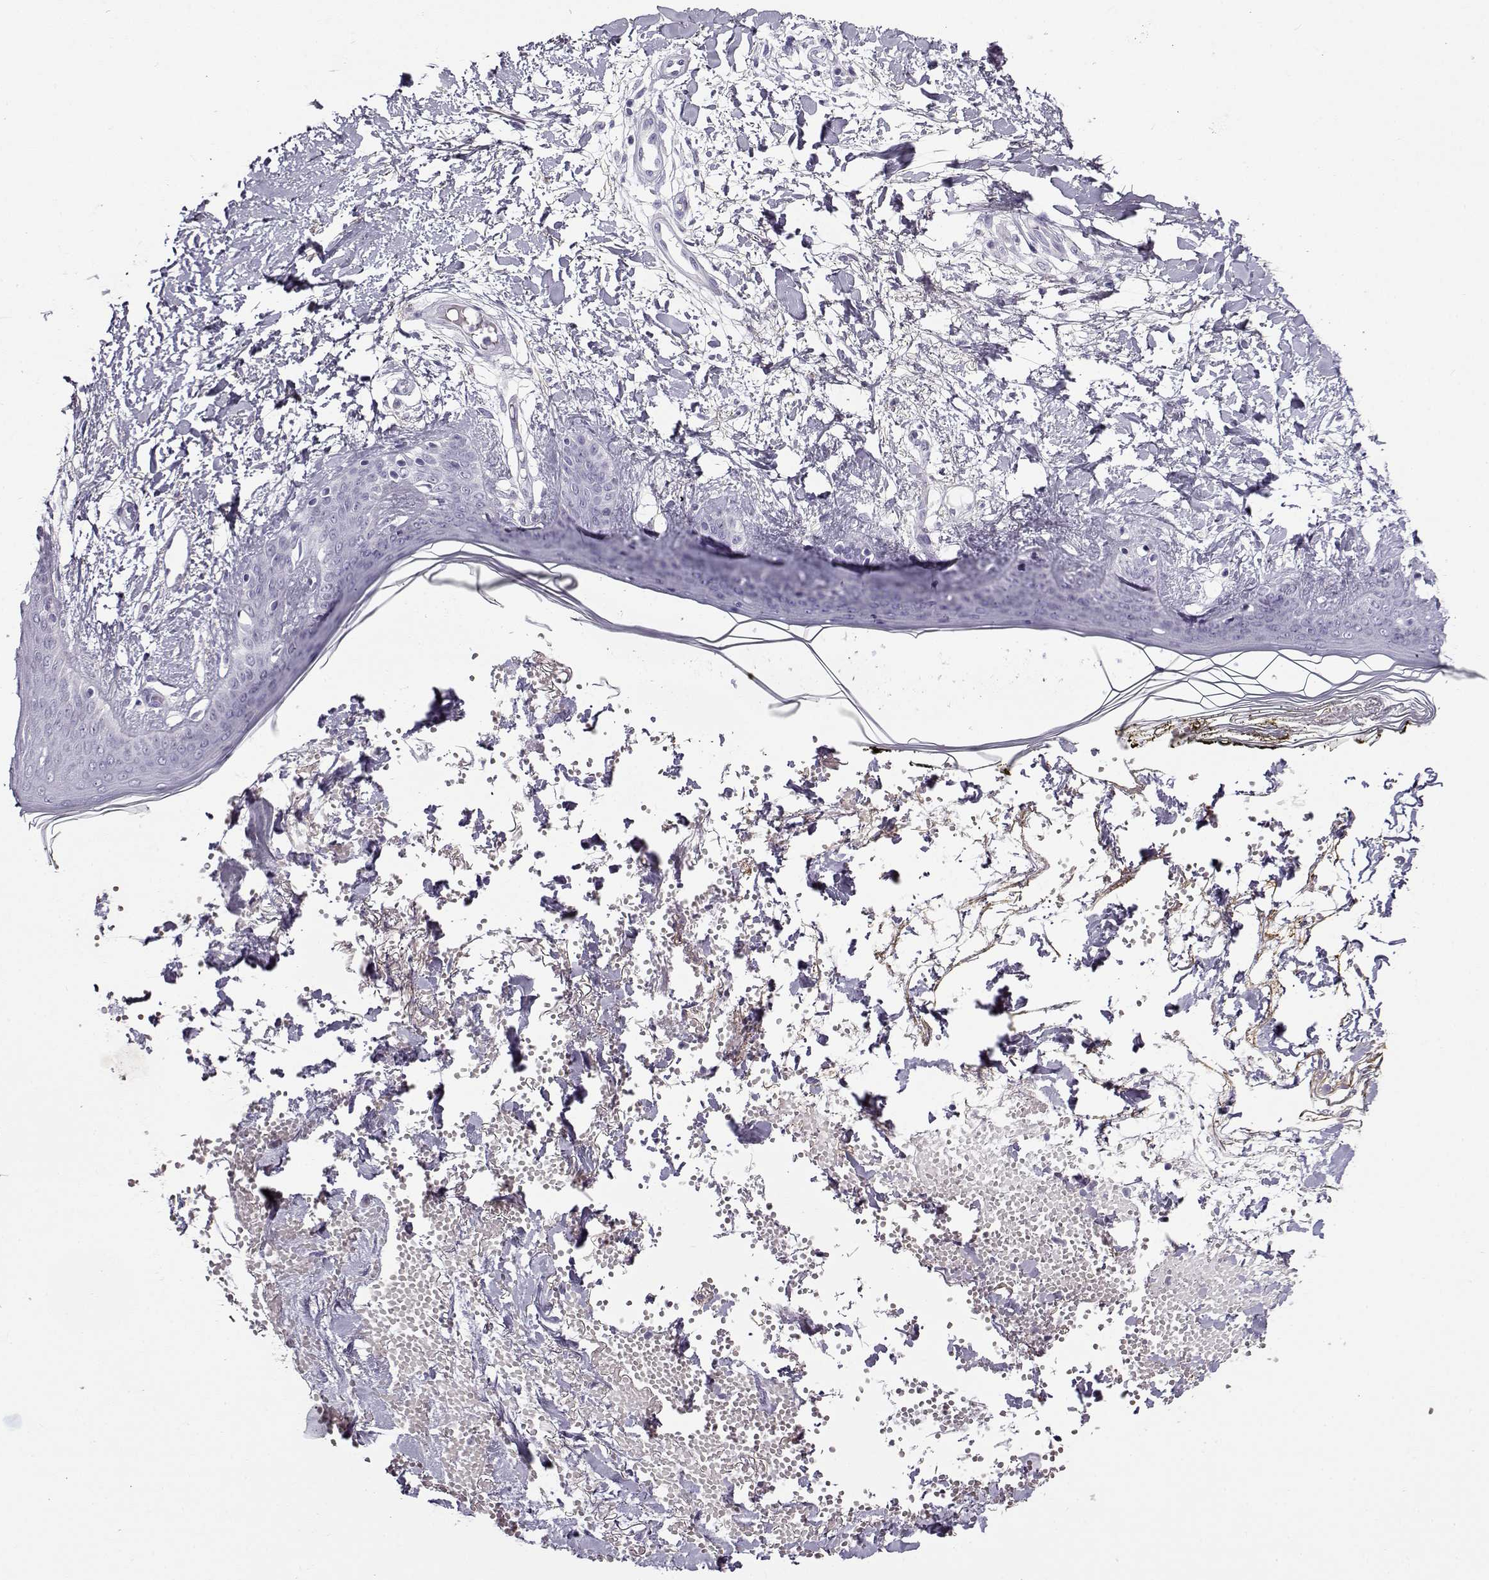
{"staining": {"intensity": "negative", "quantity": "none", "location": "none"}, "tissue": "skin", "cell_type": "Fibroblasts", "image_type": "normal", "snomed": [{"axis": "morphology", "description": "Normal tissue, NOS"}, {"axis": "topography", "description": "Skin"}], "caption": "This micrograph is of unremarkable skin stained with IHC to label a protein in brown with the nuclei are counter-stained blue. There is no expression in fibroblasts.", "gene": "GTSF1L", "patient": {"sex": "female", "age": 34}}